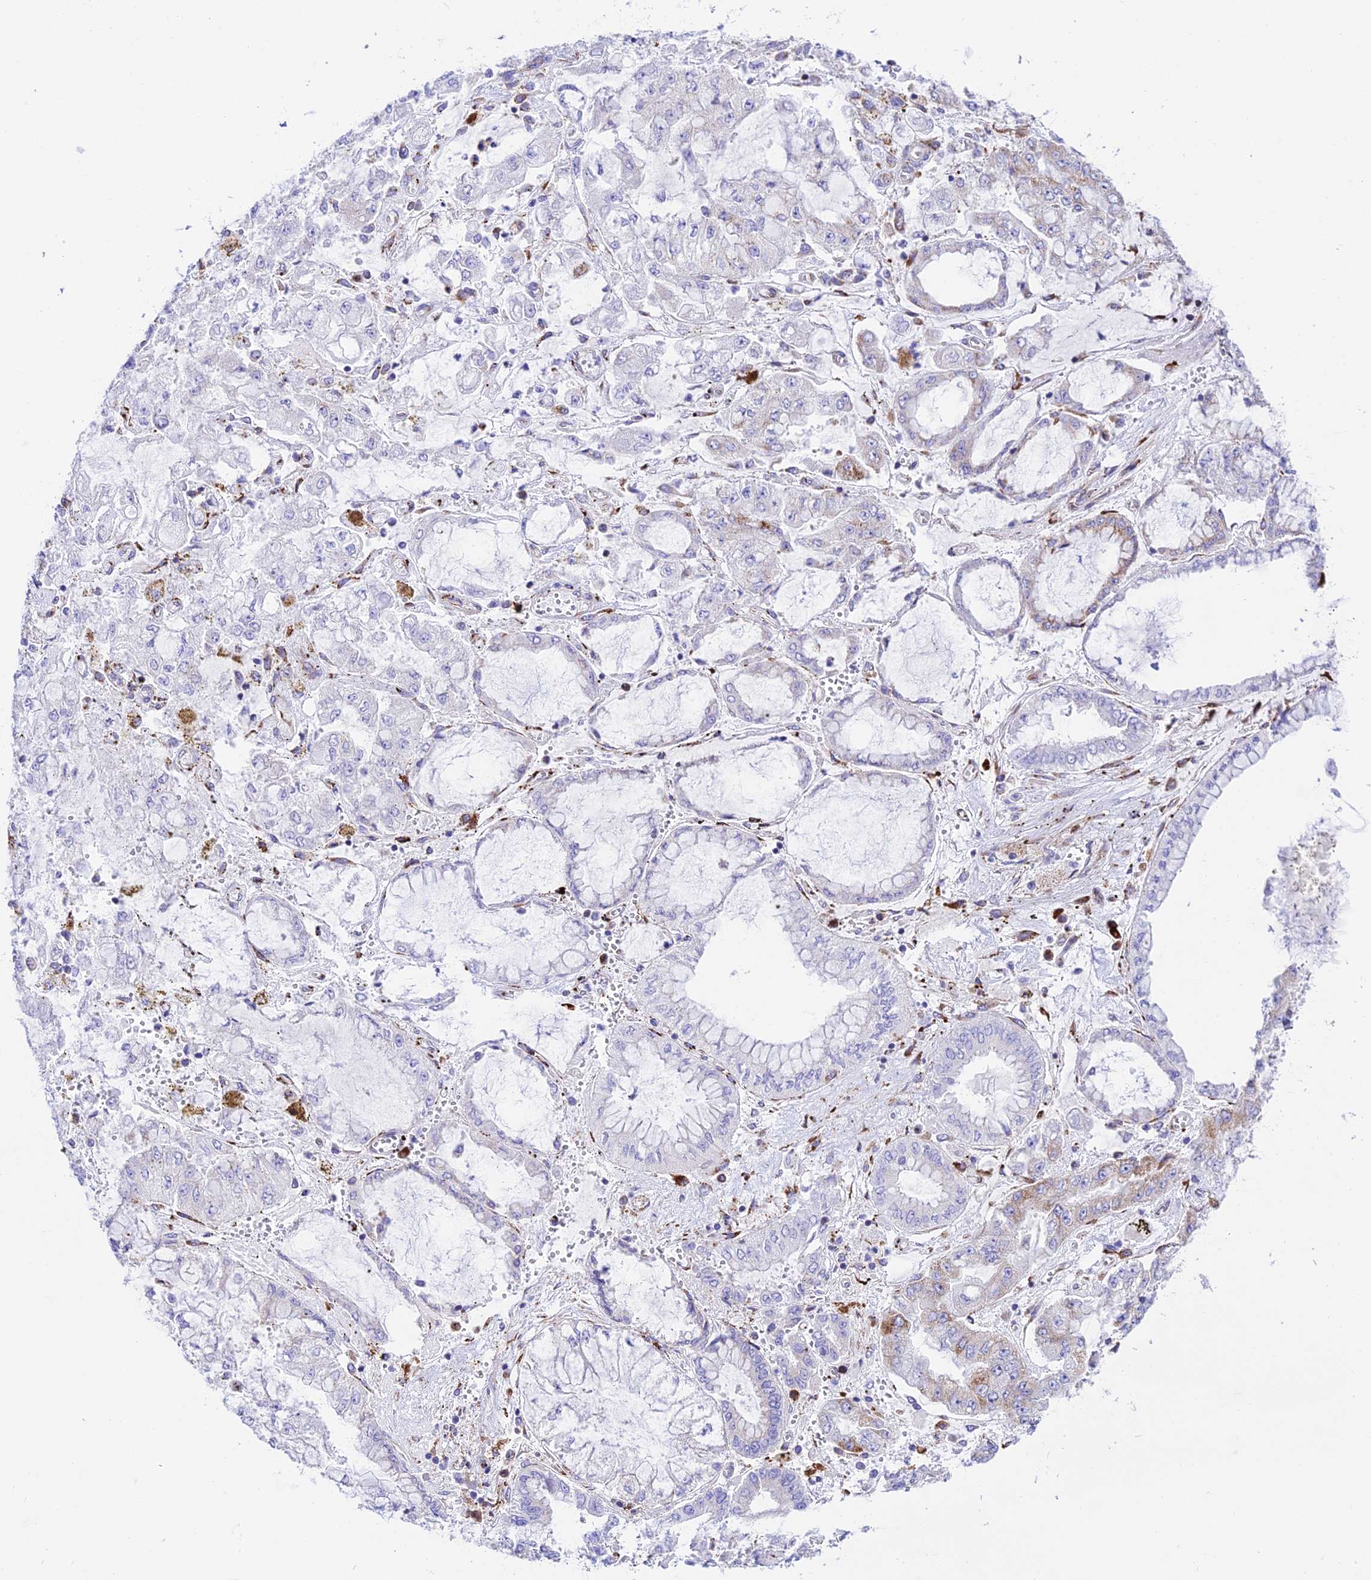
{"staining": {"intensity": "moderate", "quantity": "<25%", "location": "cytoplasmic/membranous"}, "tissue": "stomach cancer", "cell_type": "Tumor cells", "image_type": "cancer", "snomed": [{"axis": "morphology", "description": "Adenocarcinoma, NOS"}, {"axis": "topography", "description": "Stomach"}], "caption": "The image reveals staining of stomach adenocarcinoma, revealing moderate cytoplasmic/membranous protein staining (brown color) within tumor cells. (DAB (3,3'-diaminobenzidine) = brown stain, brightfield microscopy at high magnification).", "gene": "TUBGCP6", "patient": {"sex": "male", "age": 76}}